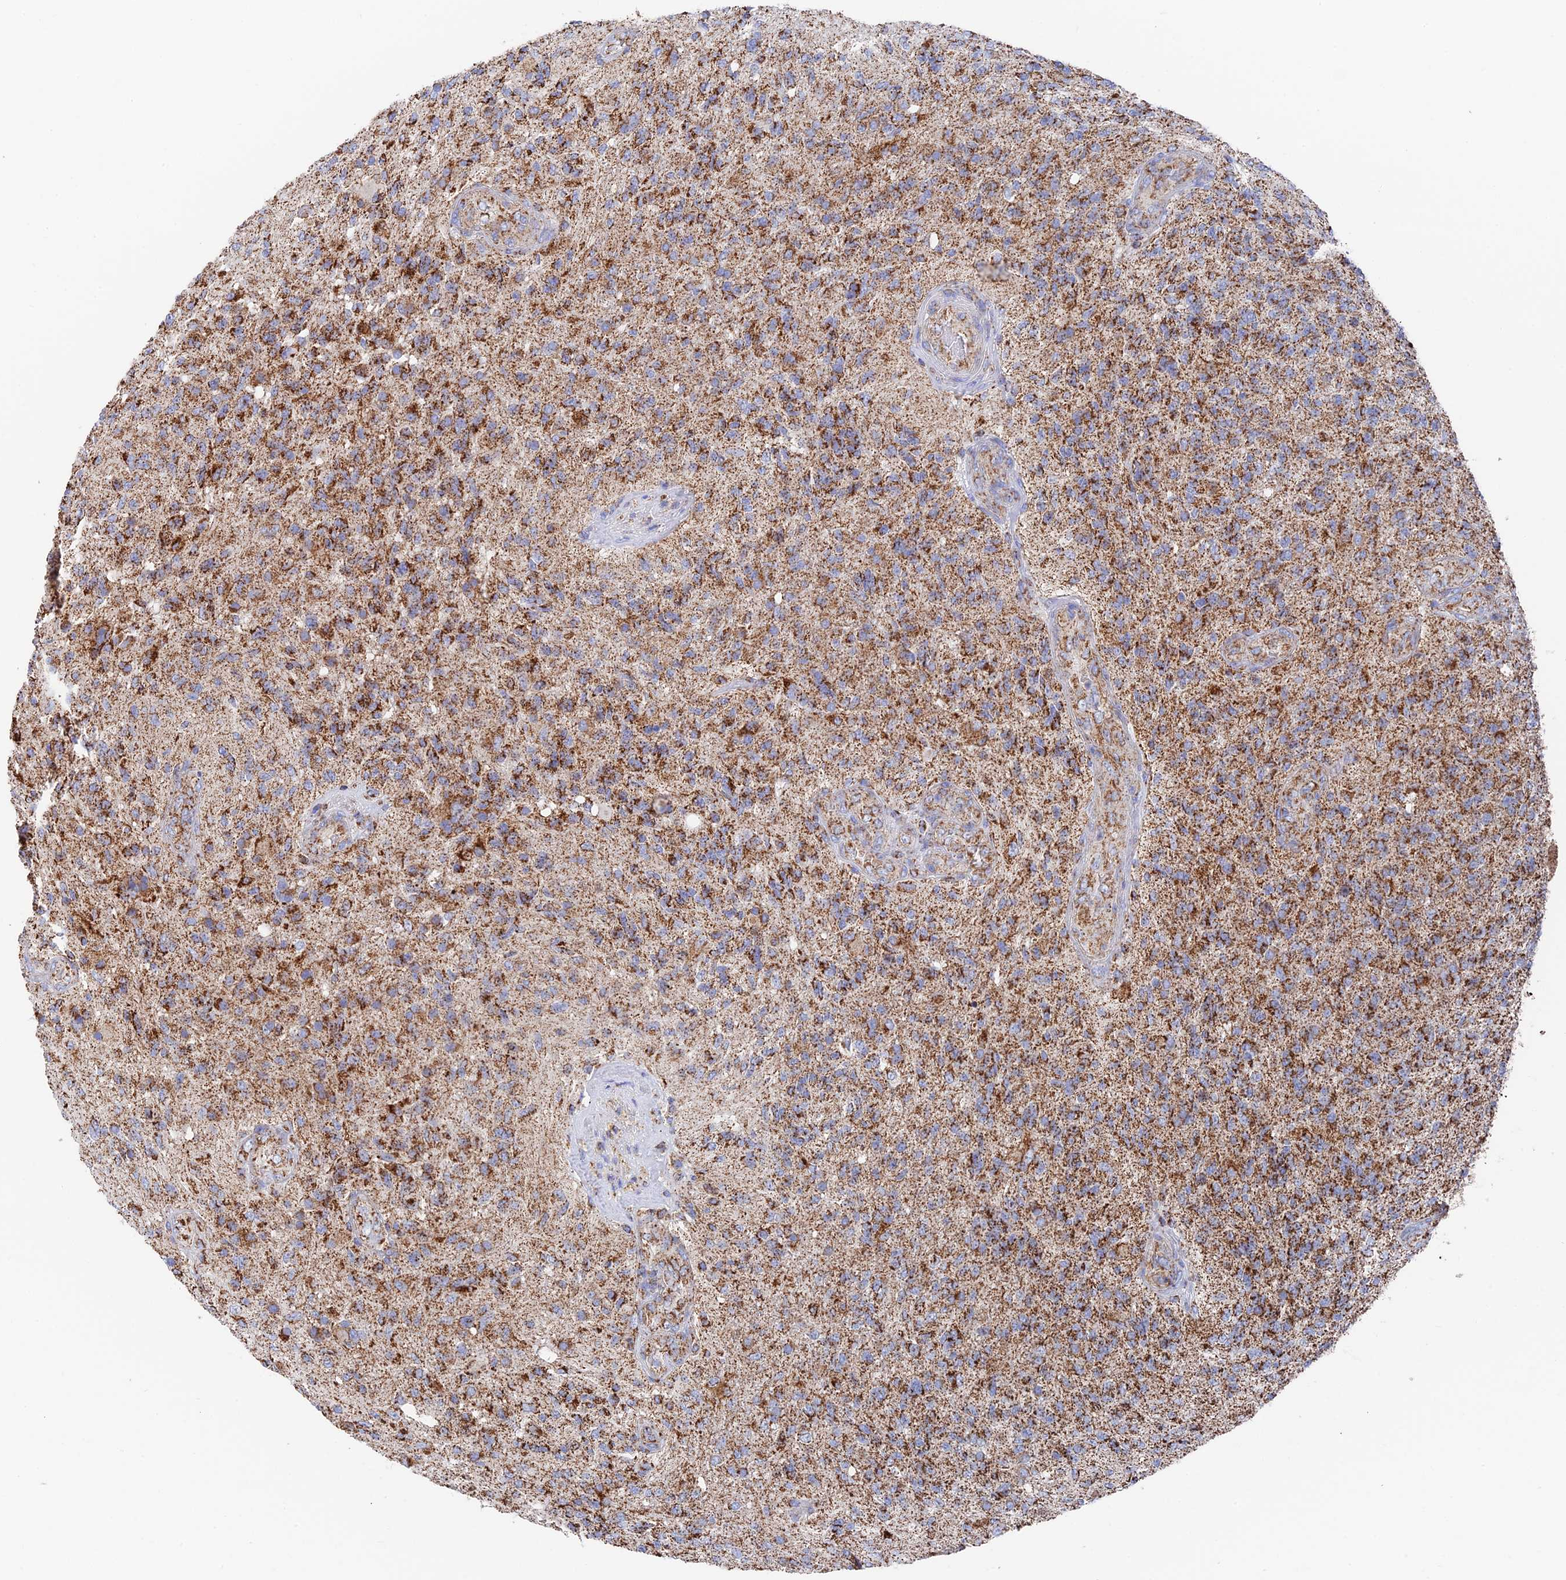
{"staining": {"intensity": "moderate", "quantity": ">75%", "location": "cytoplasmic/membranous"}, "tissue": "glioma", "cell_type": "Tumor cells", "image_type": "cancer", "snomed": [{"axis": "morphology", "description": "Glioma, malignant, High grade"}, {"axis": "topography", "description": "Brain"}], "caption": "A micrograph showing moderate cytoplasmic/membranous expression in about >75% of tumor cells in malignant glioma (high-grade), as visualized by brown immunohistochemical staining.", "gene": "HAUS8", "patient": {"sex": "male", "age": 56}}